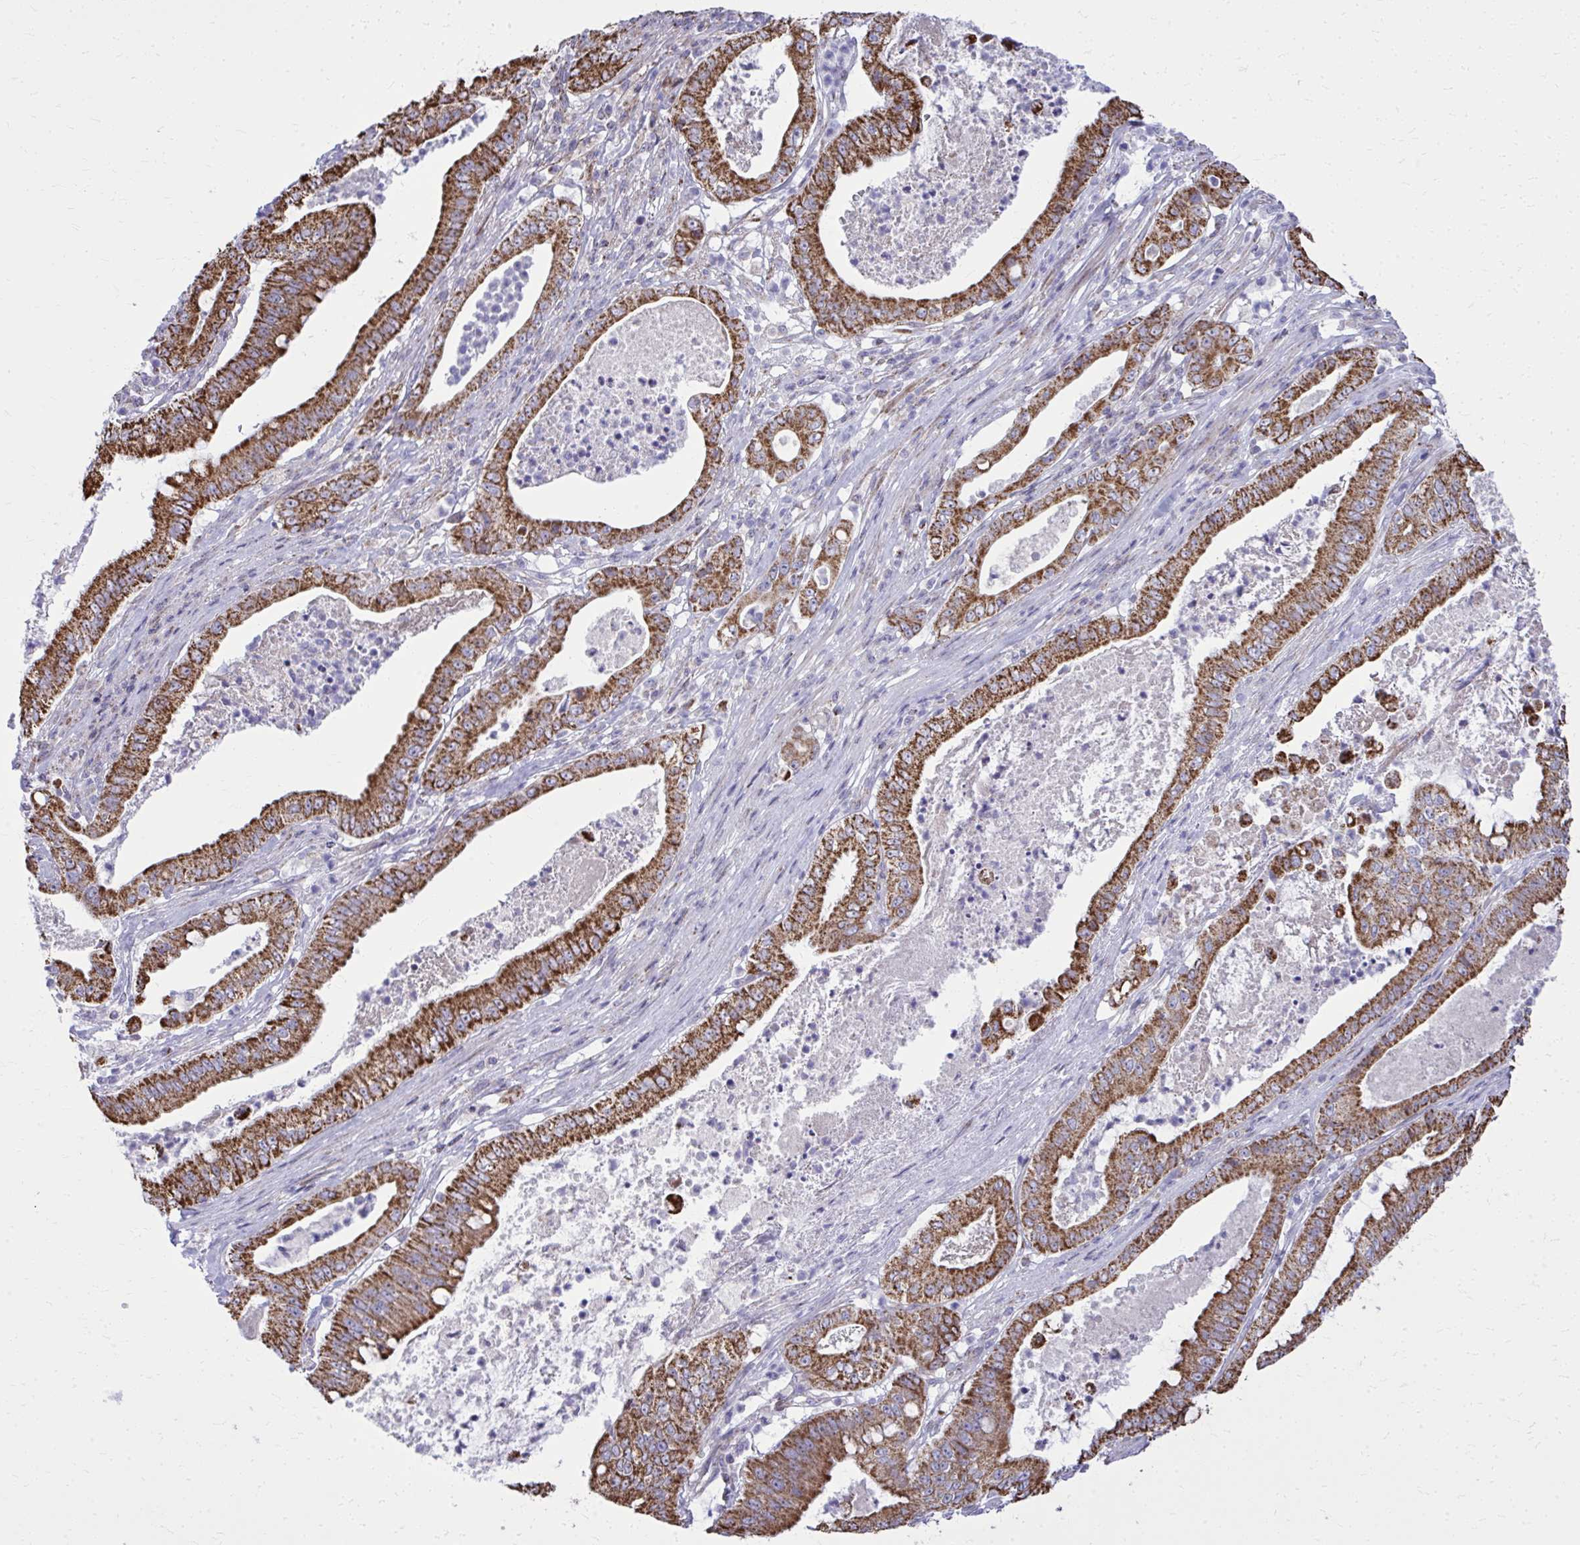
{"staining": {"intensity": "strong", "quantity": ">75%", "location": "cytoplasmic/membranous"}, "tissue": "pancreatic cancer", "cell_type": "Tumor cells", "image_type": "cancer", "snomed": [{"axis": "morphology", "description": "Adenocarcinoma, NOS"}, {"axis": "topography", "description": "Pancreas"}], "caption": "Protein staining reveals strong cytoplasmic/membranous expression in approximately >75% of tumor cells in adenocarcinoma (pancreatic). The protein of interest is shown in brown color, while the nuclei are stained blue.", "gene": "ZNF362", "patient": {"sex": "male", "age": 71}}